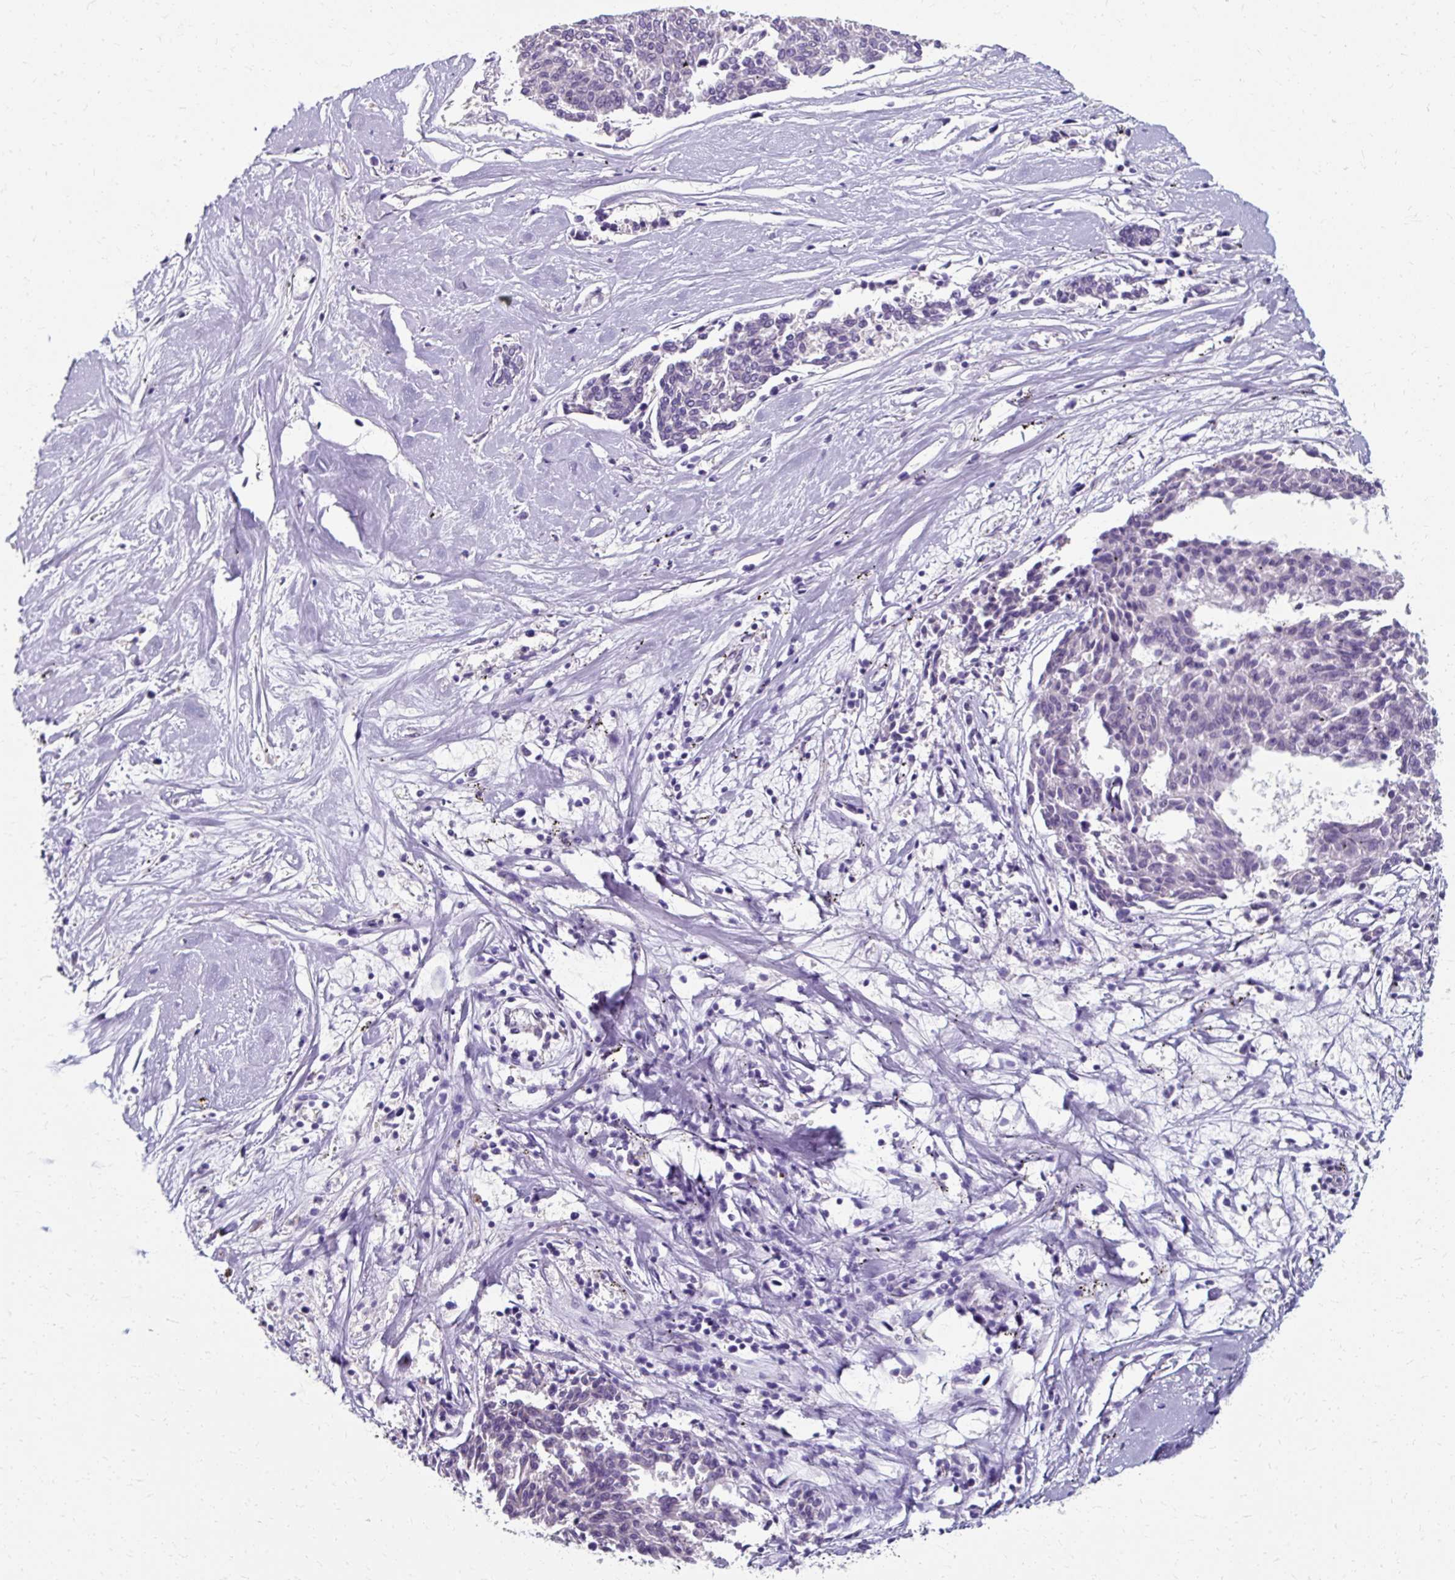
{"staining": {"intensity": "negative", "quantity": "none", "location": "none"}, "tissue": "melanoma", "cell_type": "Tumor cells", "image_type": "cancer", "snomed": [{"axis": "morphology", "description": "Malignant melanoma, NOS"}, {"axis": "topography", "description": "Skin"}], "caption": "DAB immunohistochemical staining of melanoma reveals no significant staining in tumor cells.", "gene": "KLHL24", "patient": {"sex": "female", "age": 72}}